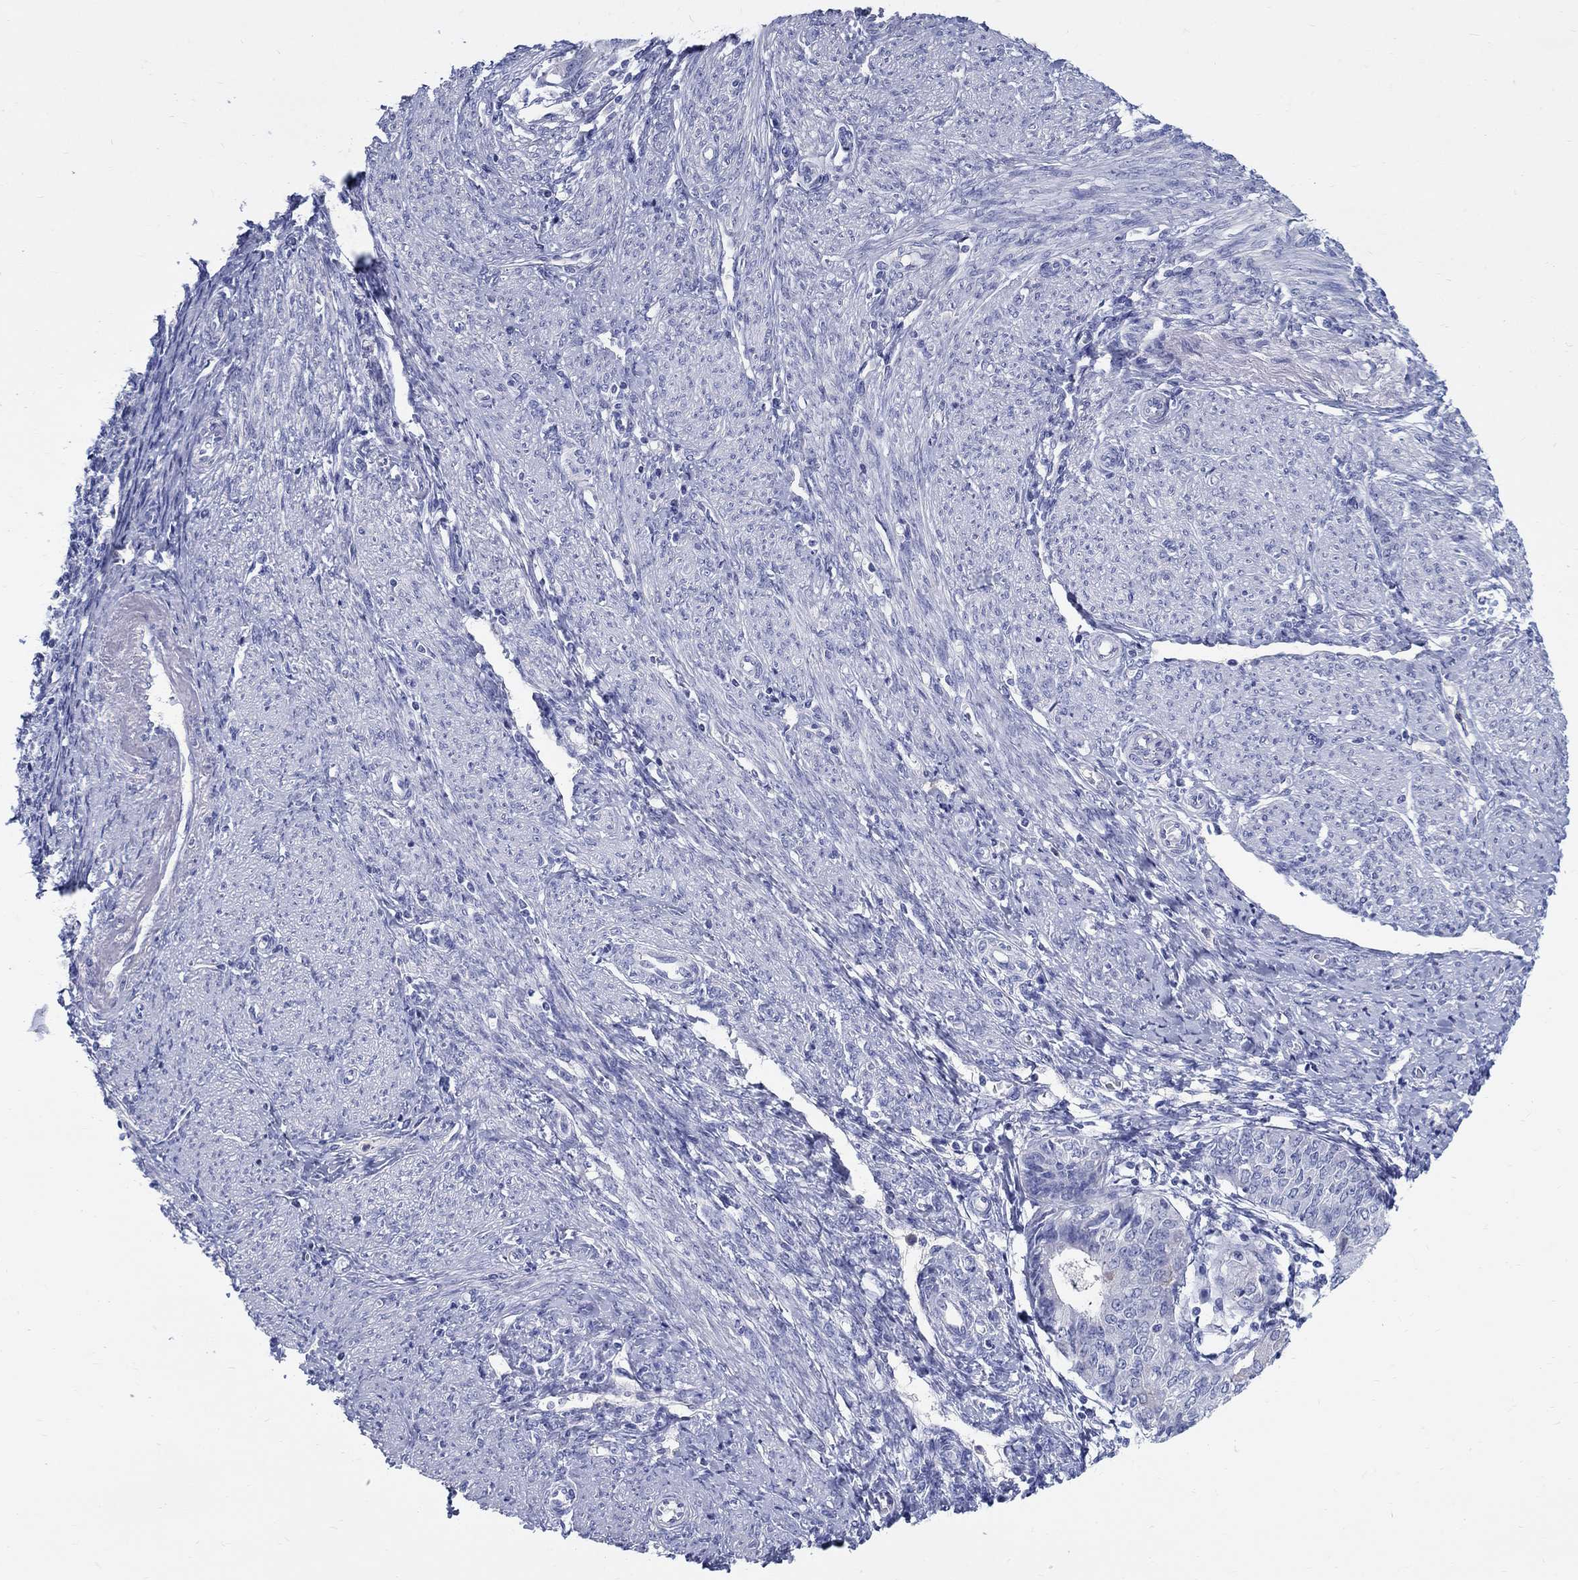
{"staining": {"intensity": "negative", "quantity": "none", "location": "none"}, "tissue": "endometrial cancer", "cell_type": "Tumor cells", "image_type": "cancer", "snomed": [{"axis": "morphology", "description": "Adenocarcinoma, NOS"}, {"axis": "topography", "description": "Endometrium"}], "caption": "A histopathology image of adenocarcinoma (endometrial) stained for a protein reveals no brown staining in tumor cells.", "gene": "SOX2", "patient": {"sex": "female", "age": 68}}